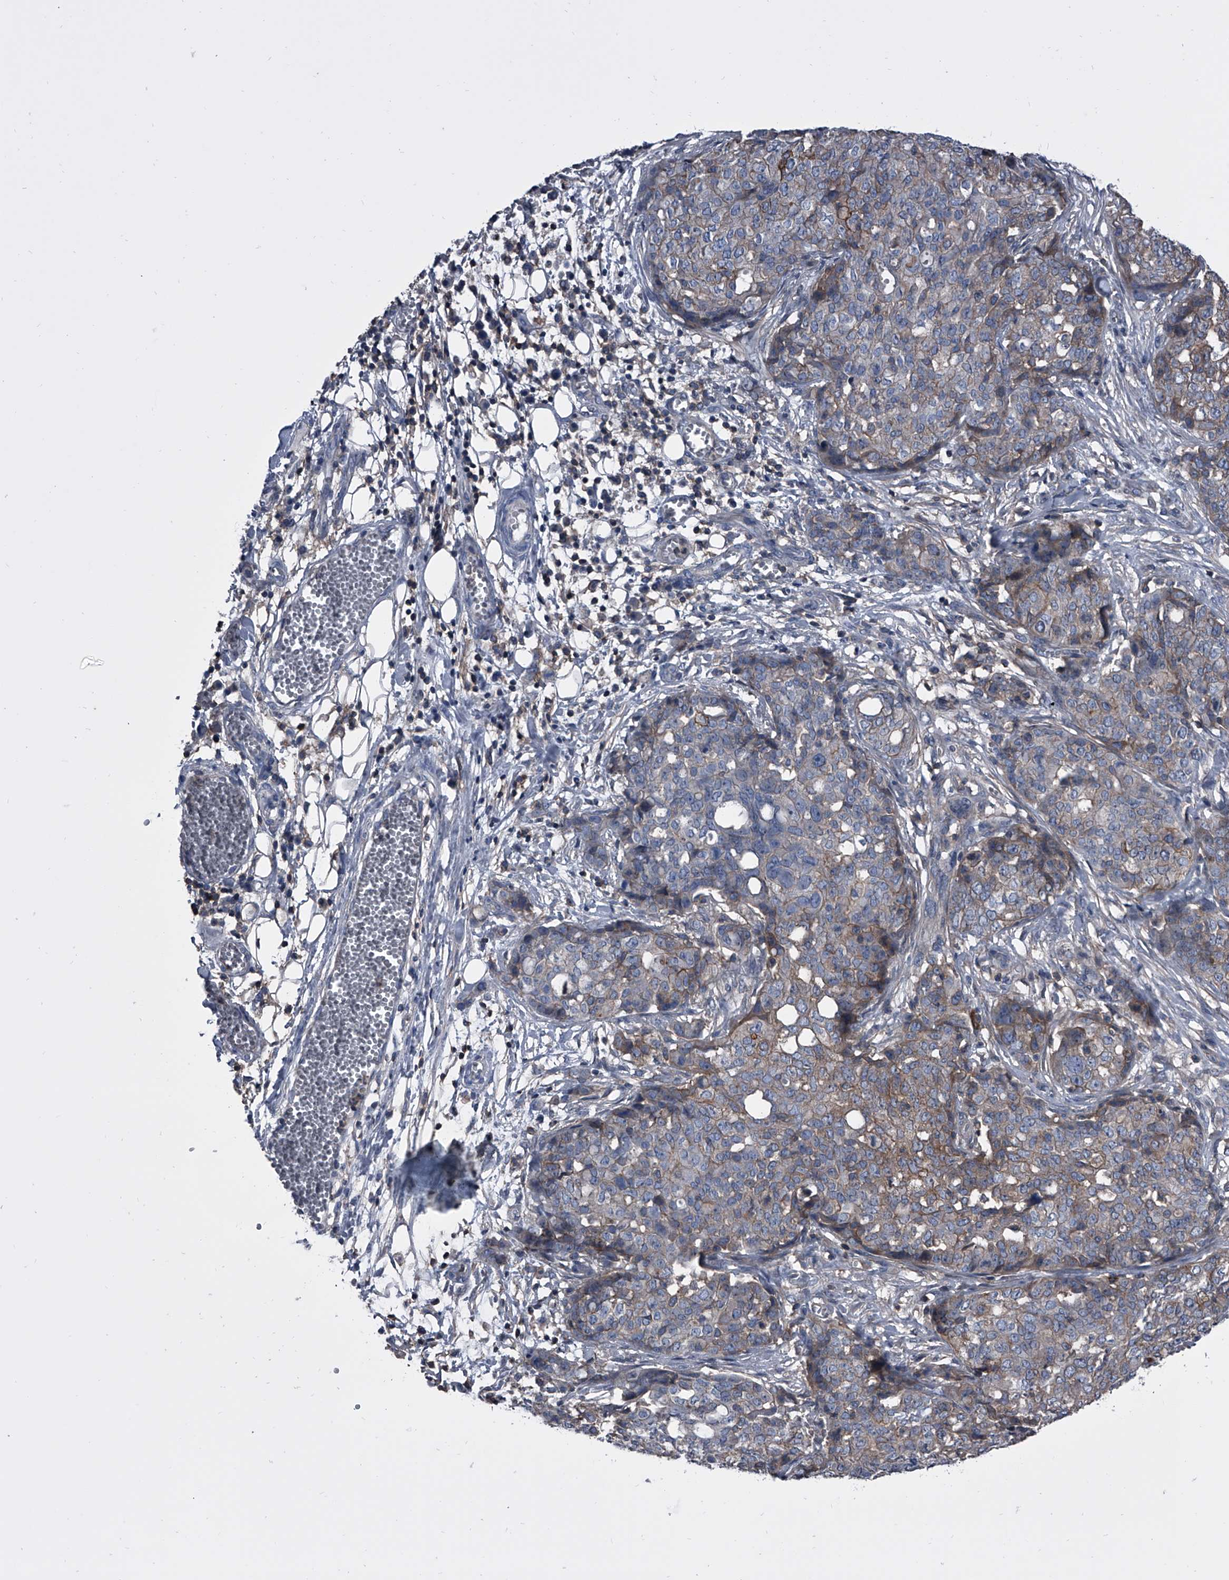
{"staining": {"intensity": "moderate", "quantity": "<25%", "location": "cytoplasmic/membranous"}, "tissue": "ovarian cancer", "cell_type": "Tumor cells", "image_type": "cancer", "snomed": [{"axis": "morphology", "description": "Cystadenocarcinoma, serous, NOS"}, {"axis": "topography", "description": "Soft tissue"}, {"axis": "topography", "description": "Ovary"}], "caption": "A low amount of moderate cytoplasmic/membranous staining is present in approximately <25% of tumor cells in ovarian serous cystadenocarcinoma tissue. (IHC, brightfield microscopy, high magnification).", "gene": "PIP5K1A", "patient": {"sex": "female", "age": 57}}